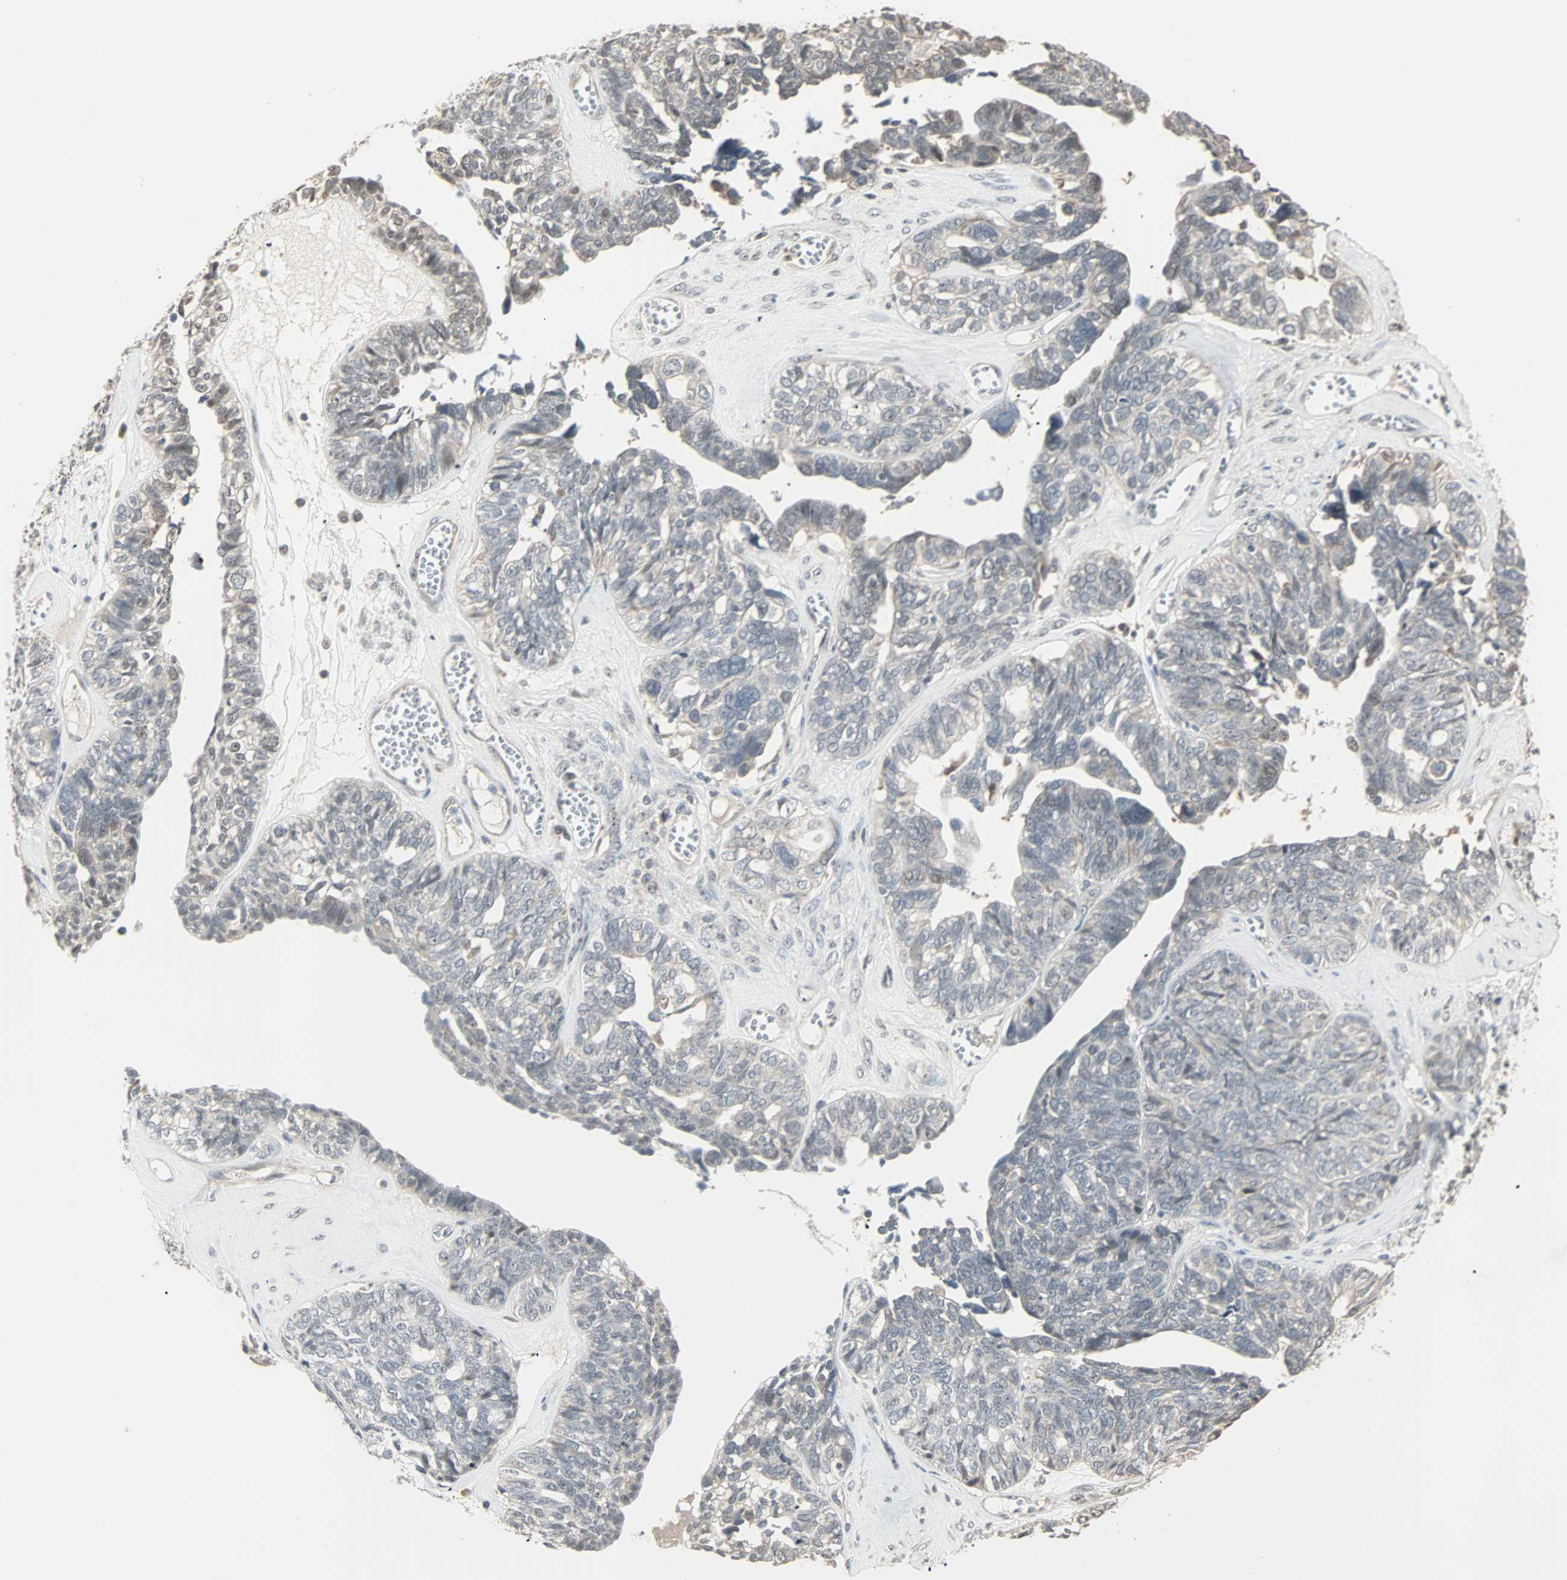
{"staining": {"intensity": "weak", "quantity": "25%-75%", "location": "cytoplasmic/membranous"}, "tissue": "ovarian cancer", "cell_type": "Tumor cells", "image_type": "cancer", "snomed": [{"axis": "morphology", "description": "Cystadenocarcinoma, serous, NOS"}, {"axis": "topography", "description": "Ovary"}], "caption": "Tumor cells demonstrate low levels of weak cytoplasmic/membranous staining in about 25%-75% of cells in serous cystadenocarcinoma (ovarian).", "gene": "KDM4A", "patient": {"sex": "female", "age": 79}}